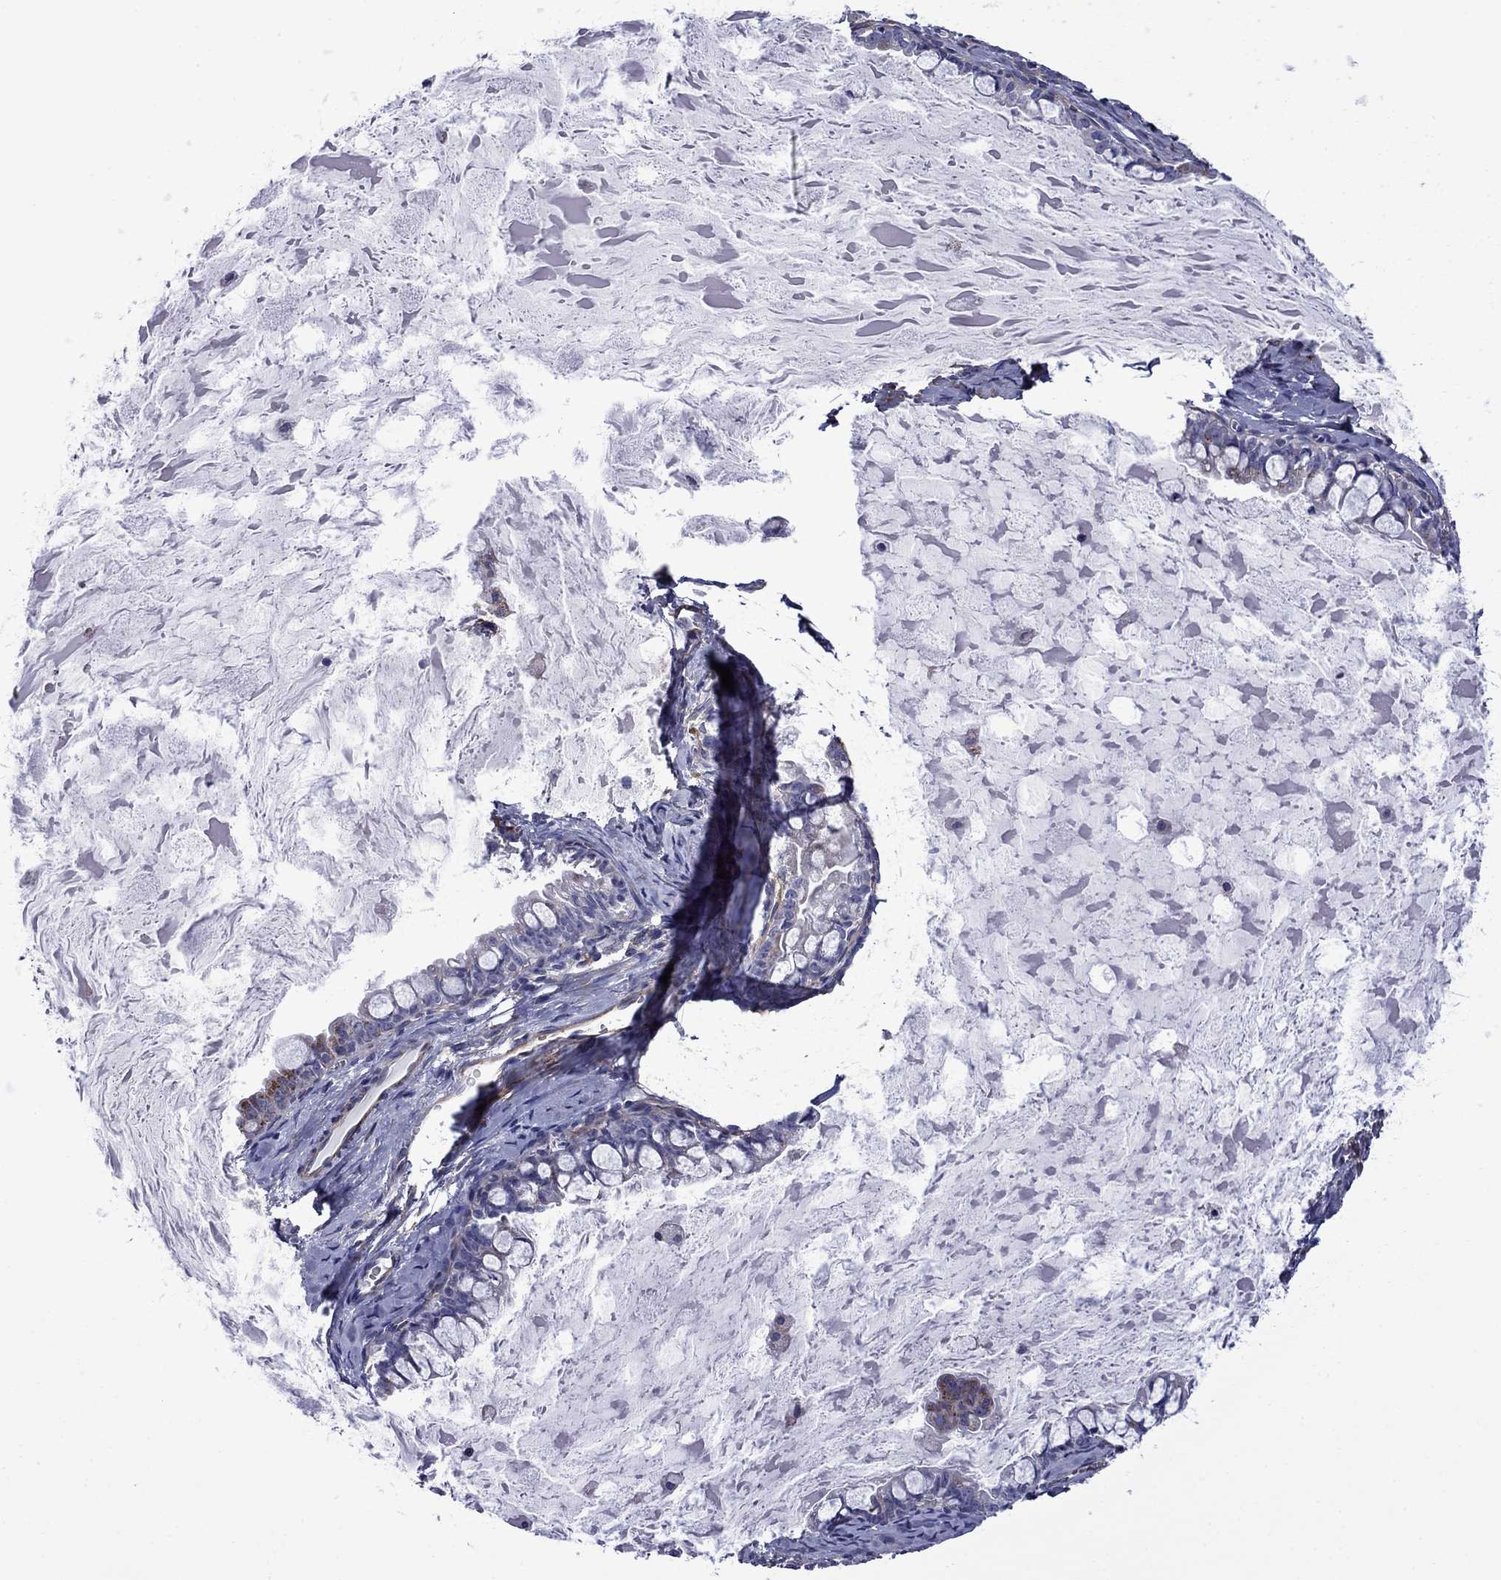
{"staining": {"intensity": "negative", "quantity": "none", "location": "none"}, "tissue": "ovarian cancer", "cell_type": "Tumor cells", "image_type": "cancer", "snomed": [{"axis": "morphology", "description": "Cystadenocarcinoma, mucinous, NOS"}, {"axis": "topography", "description": "Ovary"}], "caption": "The histopathology image exhibits no staining of tumor cells in ovarian cancer (mucinous cystadenocarcinoma).", "gene": "HSPG2", "patient": {"sex": "female", "age": 63}}